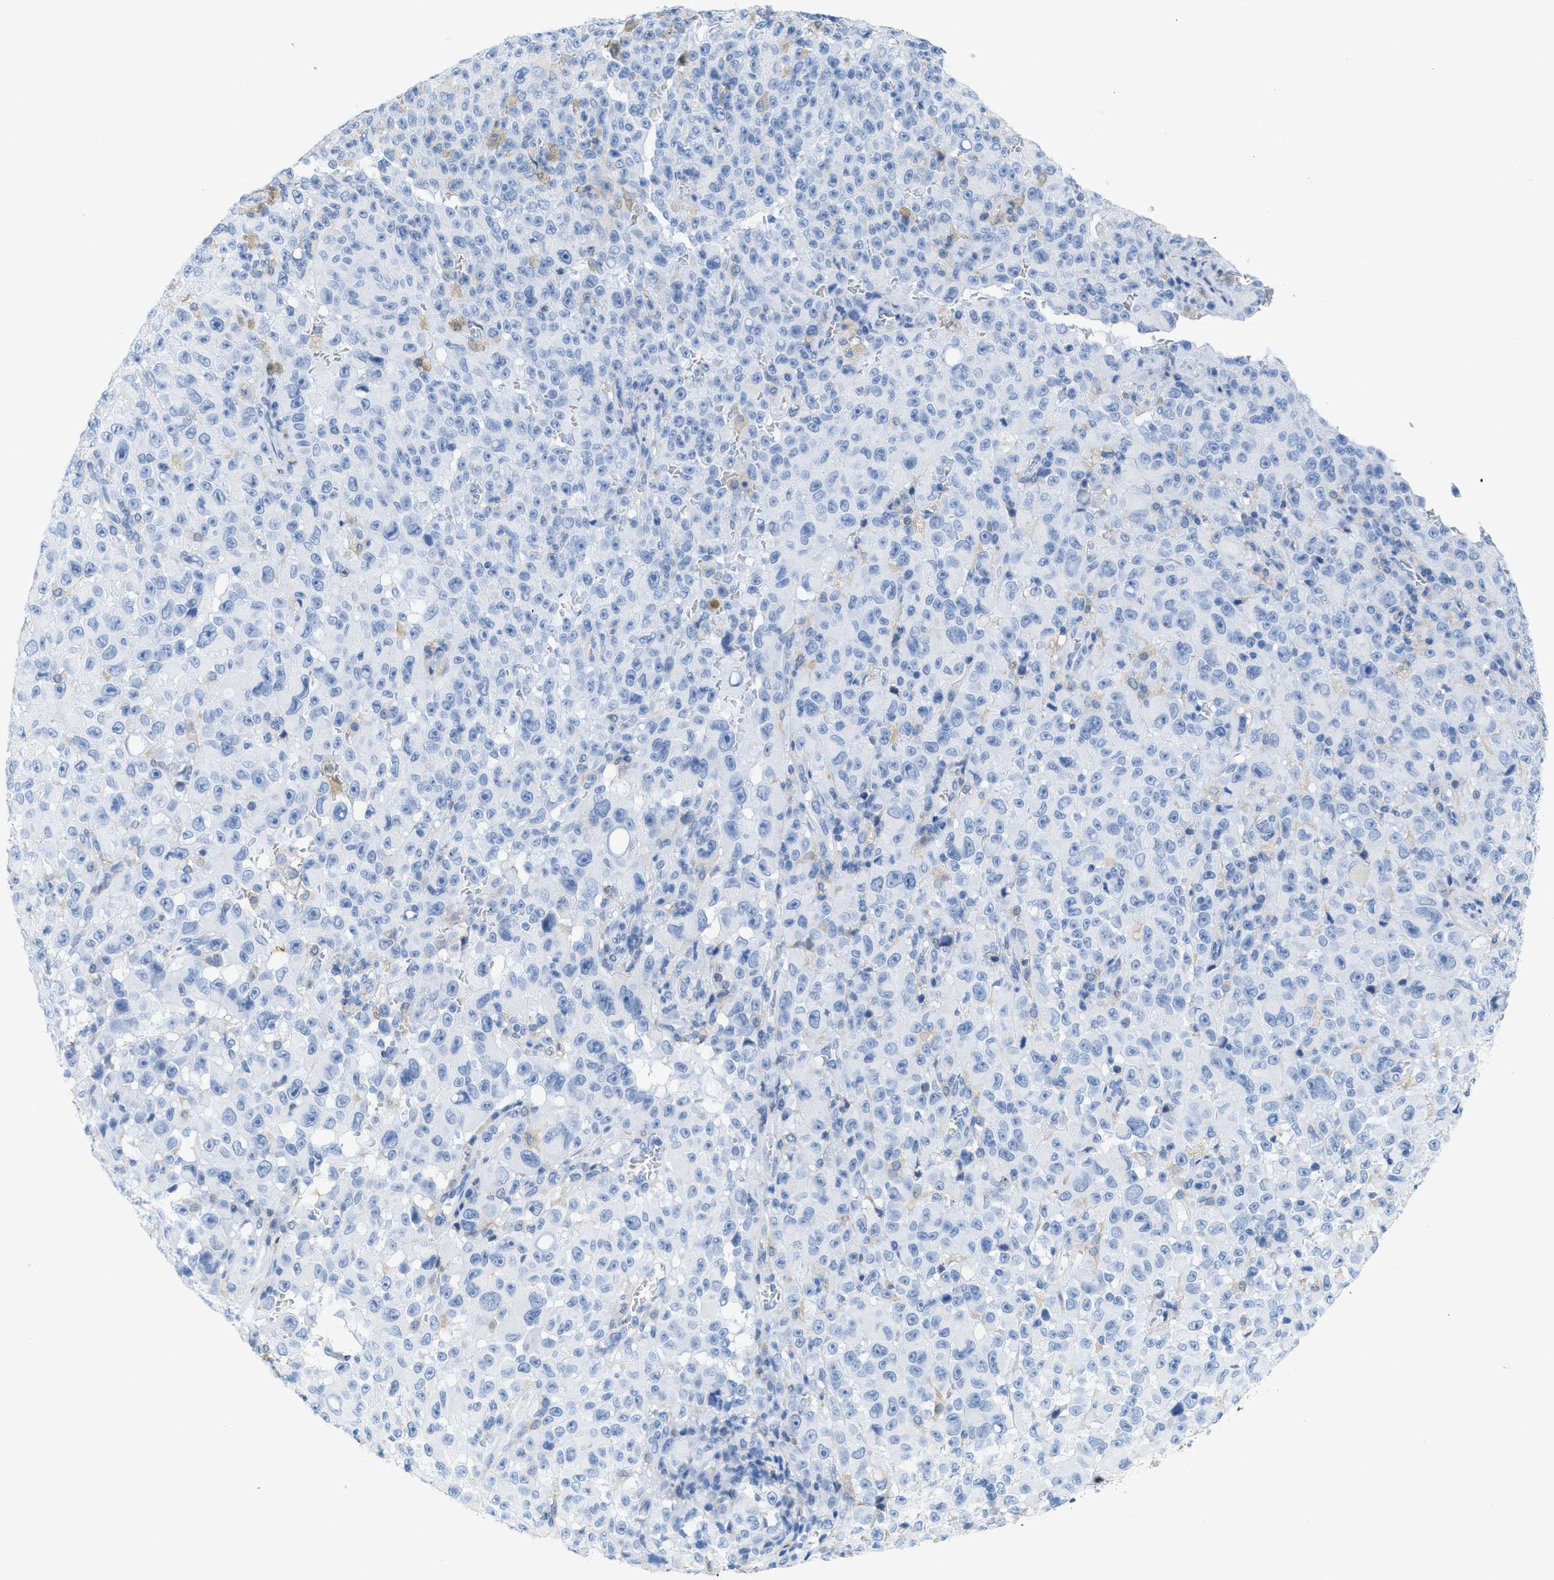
{"staining": {"intensity": "negative", "quantity": "none", "location": "none"}, "tissue": "melanoma", "cell_type": "Tumor cells", "image_type": "cancer", "snomed": [{"axis": "morphology", "description": "Malignant melanoma, NOS"}, {"axis": "topography", "description": "Skin"}], "caption": "Tumor cells show no significant protein expression in melanoma.", "gene": "ASGR1", "patient": {"sex": "female", "age": 82}}